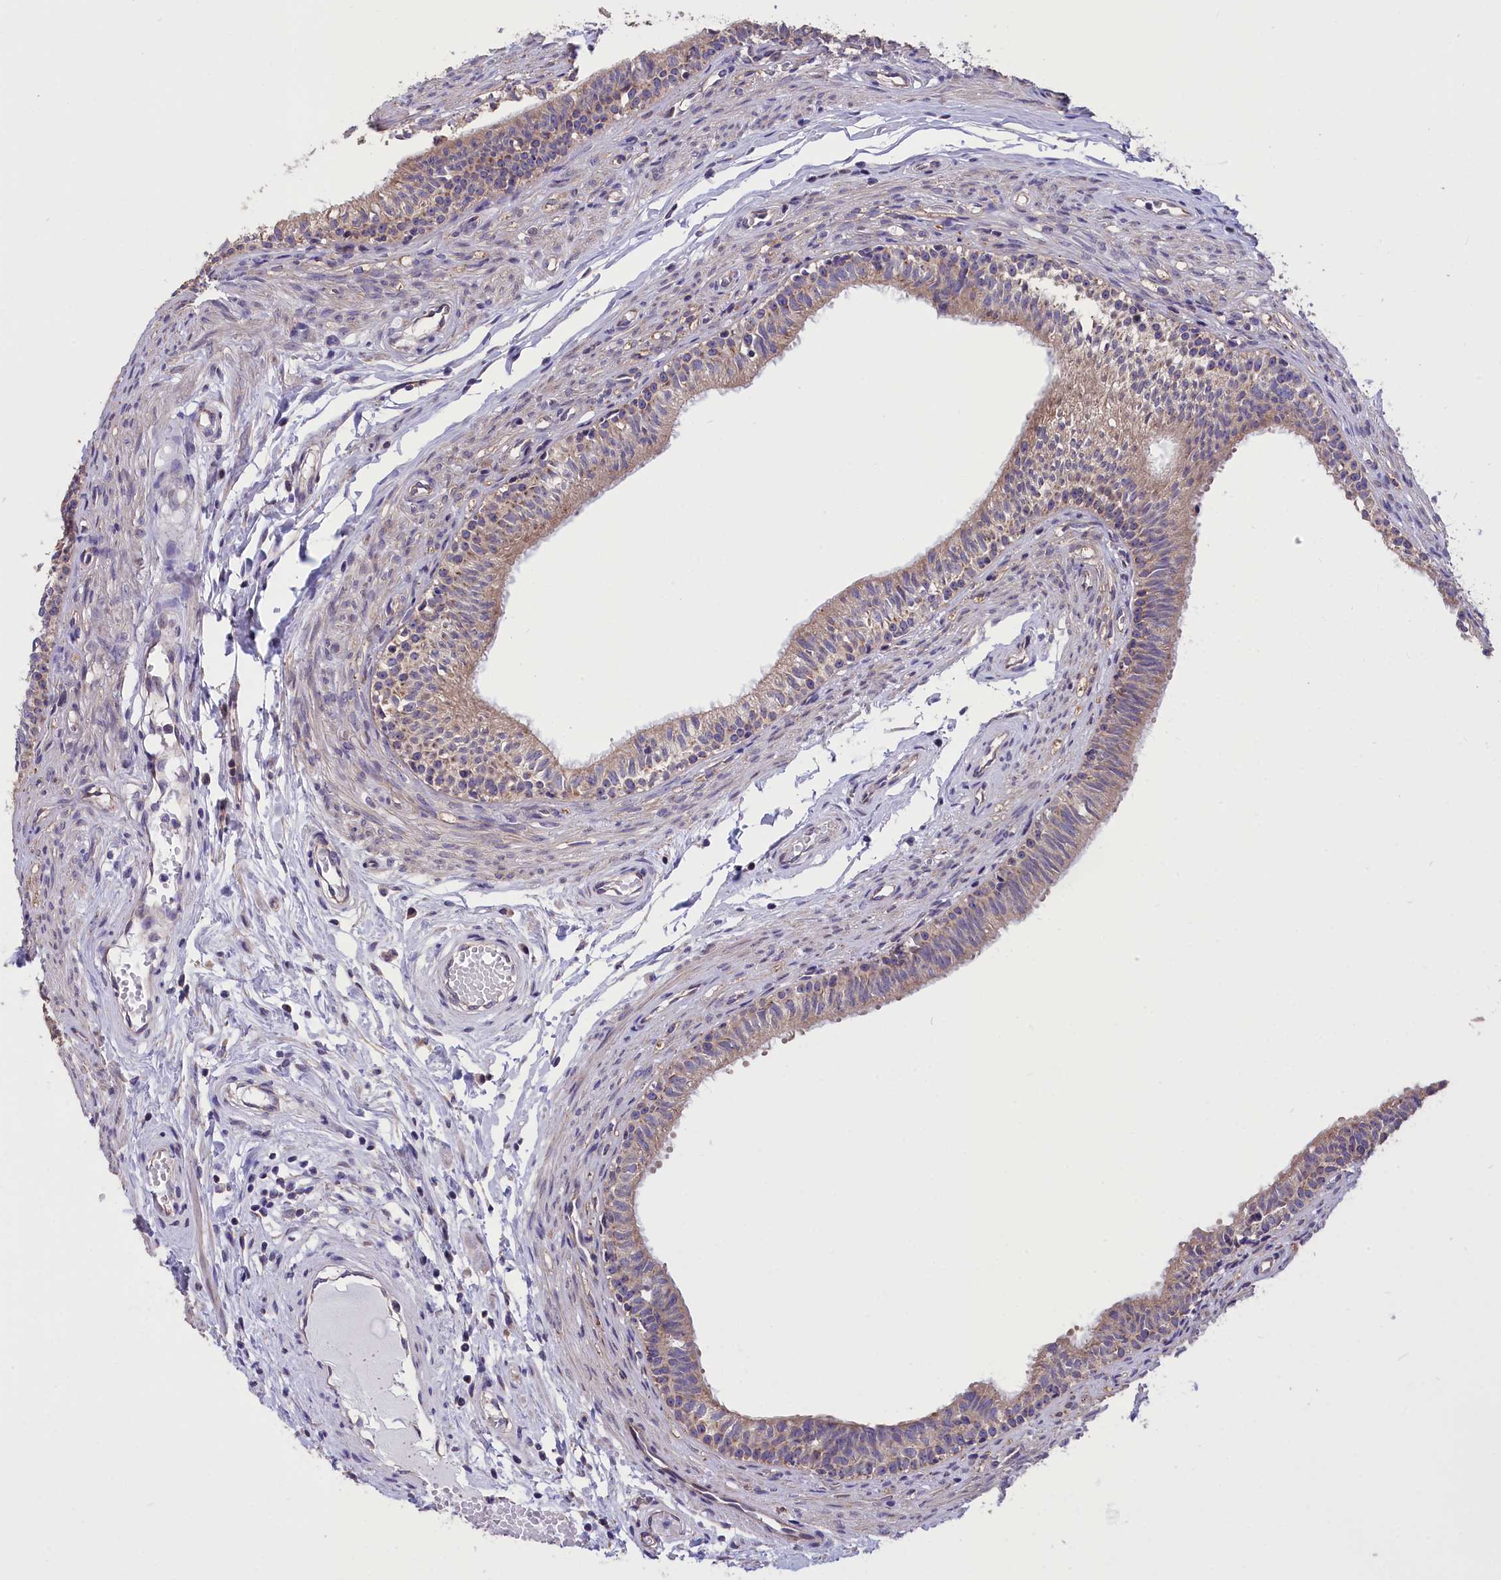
{"staining": {"intensity": "moderate", "quantity": "<25%", "location": "cytoplasmic/membranous"}, "tissue": "epididymis", "cell_type": "Glandular cells", "image_type": "normal", "snomed": [{"axis": "morphology", "description": "Normal tissue, NOS"}, {"axis": "topography", "description": "Epididymis, spermatic cord, NOS"}], "caption": "Human epididymis stained with a brown dye shows moderate cytoplasmic/membranous positive staining in about <25% of glandular cells.", "gene": "CYP2U1", "patient": {"sex": "male", "age": 22}}